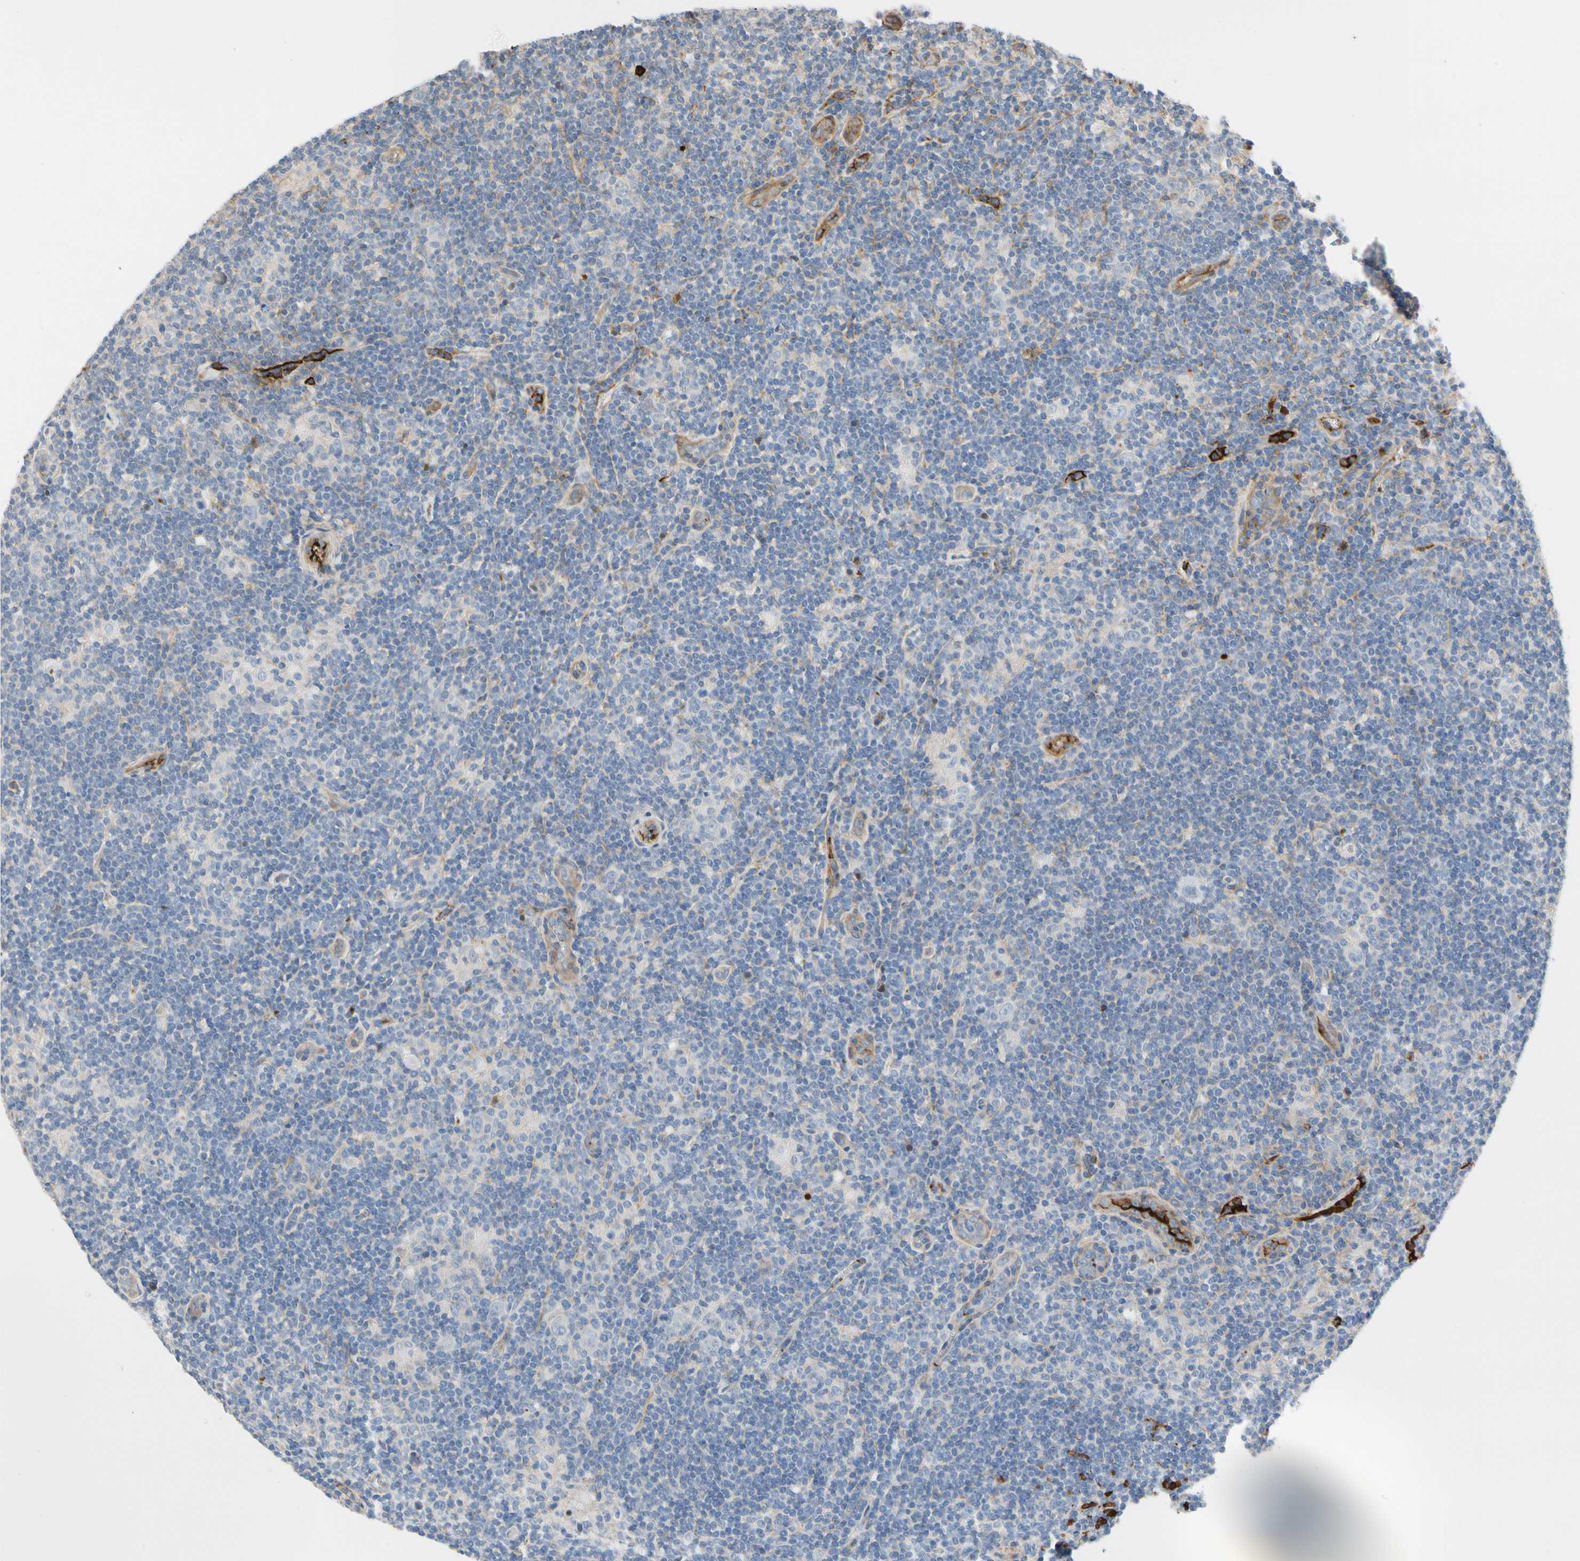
{"staining": {"intensity": "negative", "quantity": "none", "location": "none"}, "tissue": "lymphoma", "cell_type": "Tumor cells", "image_type": "cancer", "snomed": [{"axis": "morphology", "description": "Hodgkin's disease, NOS"}, {"axis": "topography", "description": "Lymph node"}], "caption": "The micrograph reveals no significant staining in tumor cells of lymphoma. Nuclei are stained in blue.", "gene": "FGB", "patient": {"sex": "female", "age": 57}}